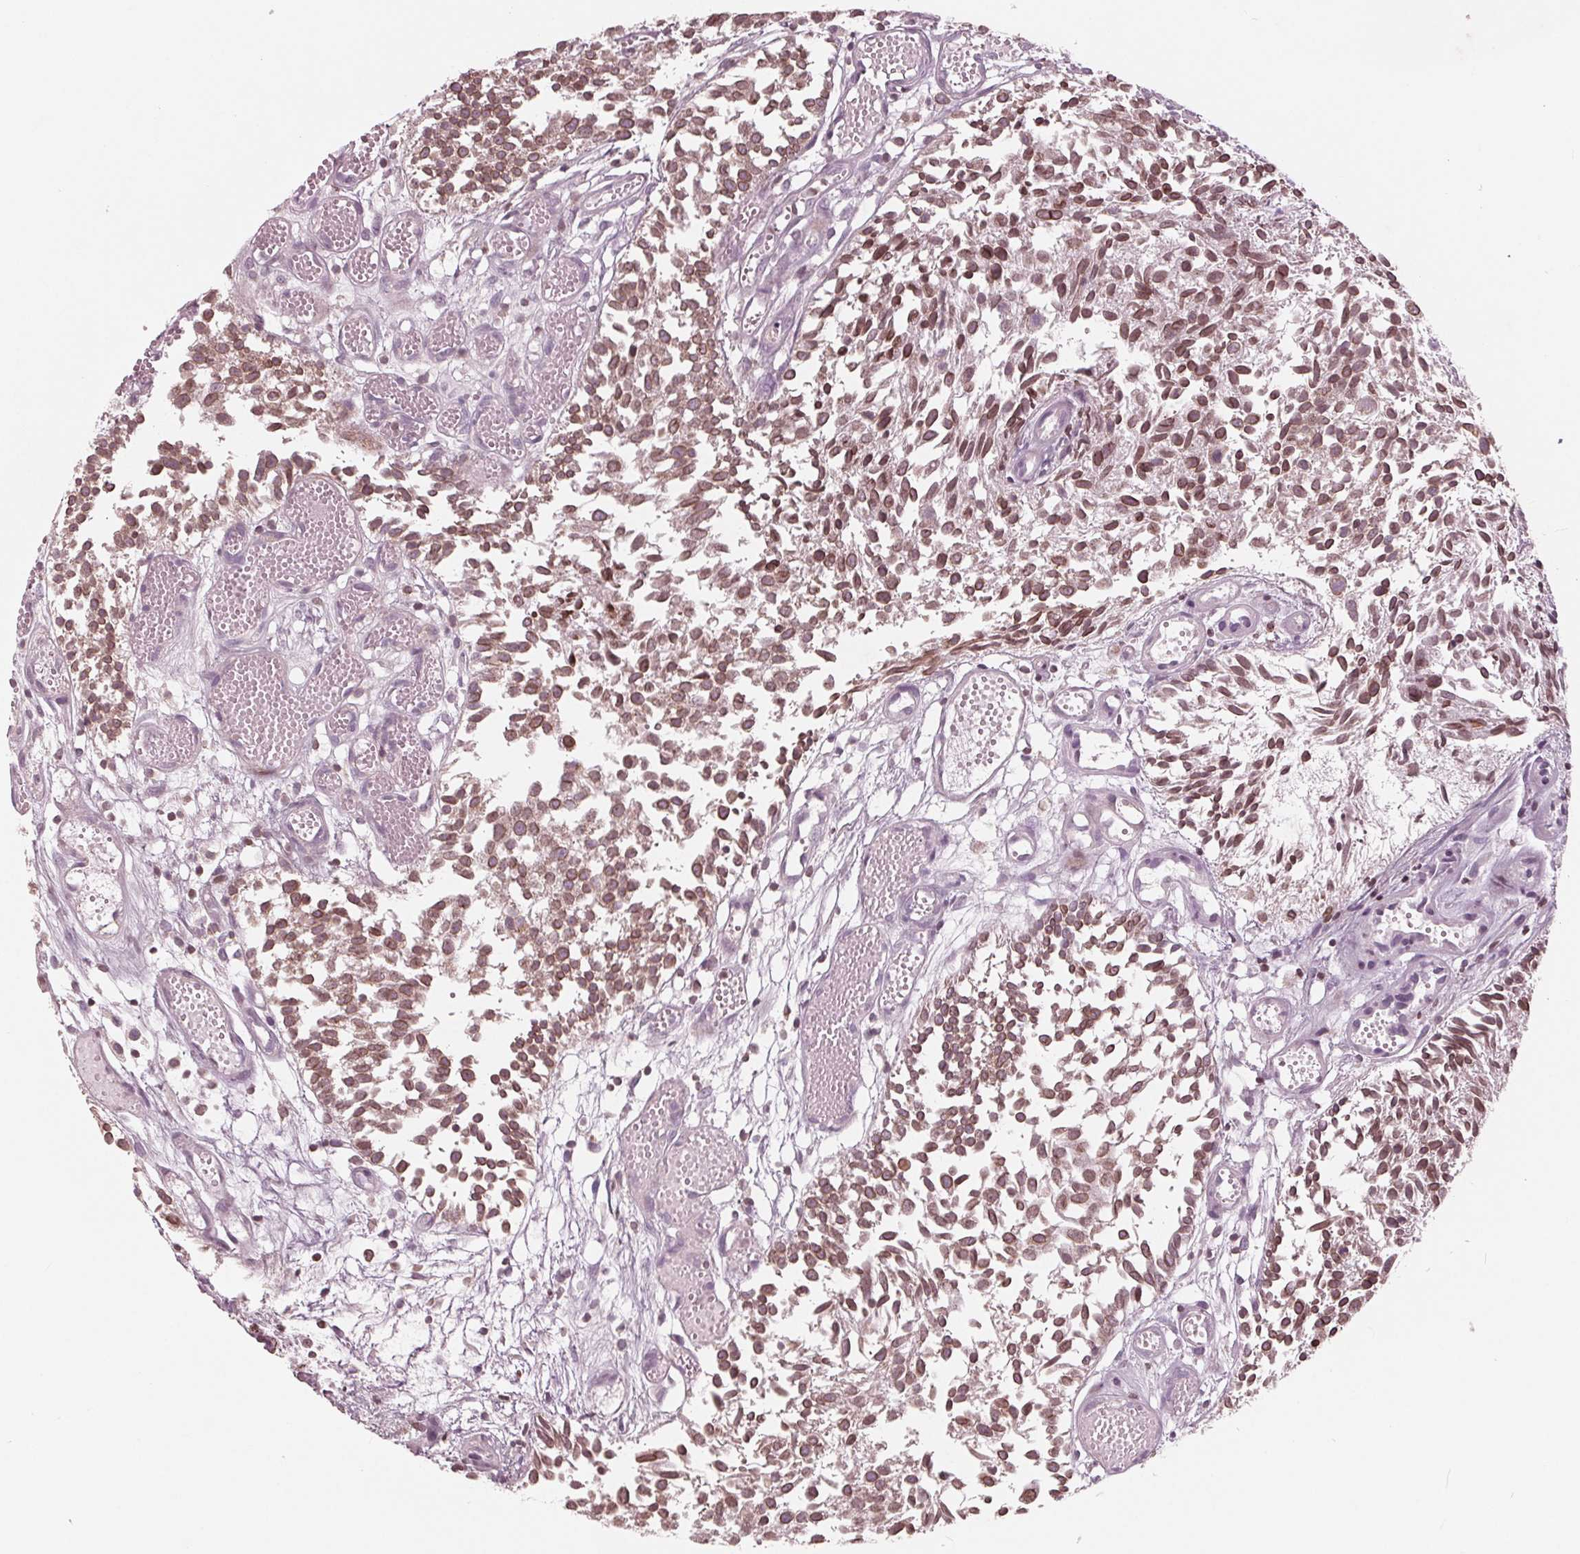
{"staining": {"intensity": "moderate", "quantity": "25%-75%", "location": "cytoplasmic/membranous,nuclear"}, "tissue": "urothelial cancer", "cell_type": "Tumor cells", "image_type": "cancer", "snomed": [{"axis": "morphology", "description": "Urothelial carcinoma, Low grade"}, {"axis": "topography", "description": "Urinary bladder"}], "caption": "DAB (3,3'-diaminobenzidine) immunohistochemical staining of human low-grade urothelial carcinoma shows moderate cytoplasmic/membranous and nuclear protein expression in about 25%-75% of tumor cells.", "gene": "NUP210", "patient": {"sex": "male", "age": 70}}